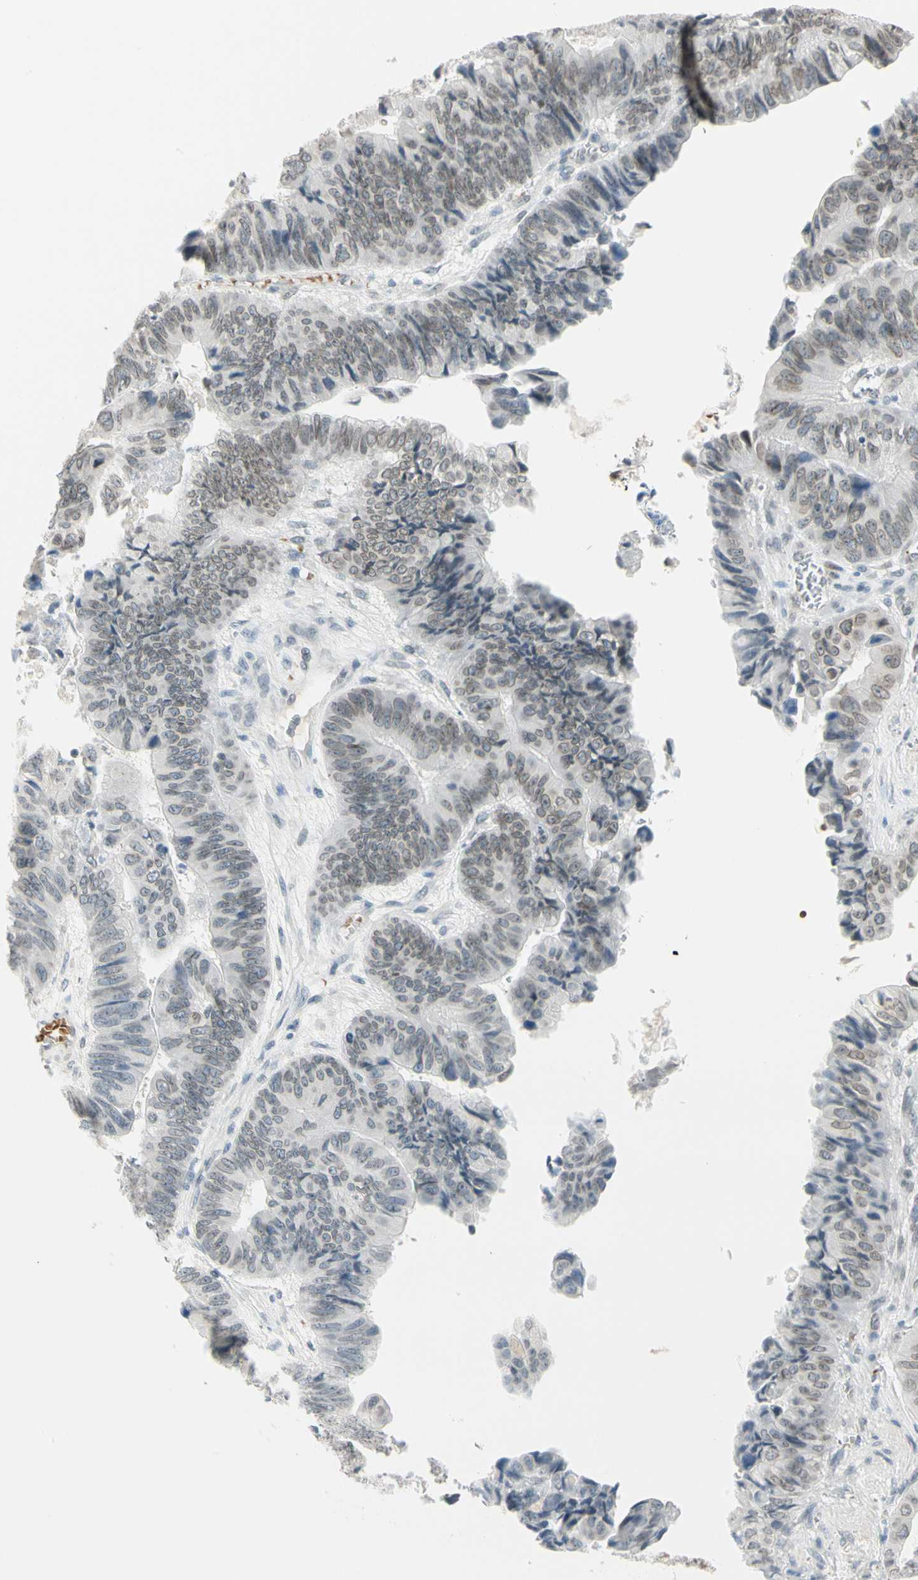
{"staining": {"intensity": "weak", "quantity": ">75%", "location": "cytoplasmic/membranous,nuclear"}, "tissue": "stomach cancer", "cell_type": "Tumor cells", "image_type": "cancer", "snomed": [{"axis": "morphology", "description": "Adenocarcinoma, NOS"}, {"axis": "topography", "description": "Stomach, lower"}], "caption": "Weak cytoplasmic/membranous and nuclear protein staining is appreciated in about >75% of tumor cells in stomach cancer.", "gene": "BCAN", "patient": {"sex": "male", "age": 77}}